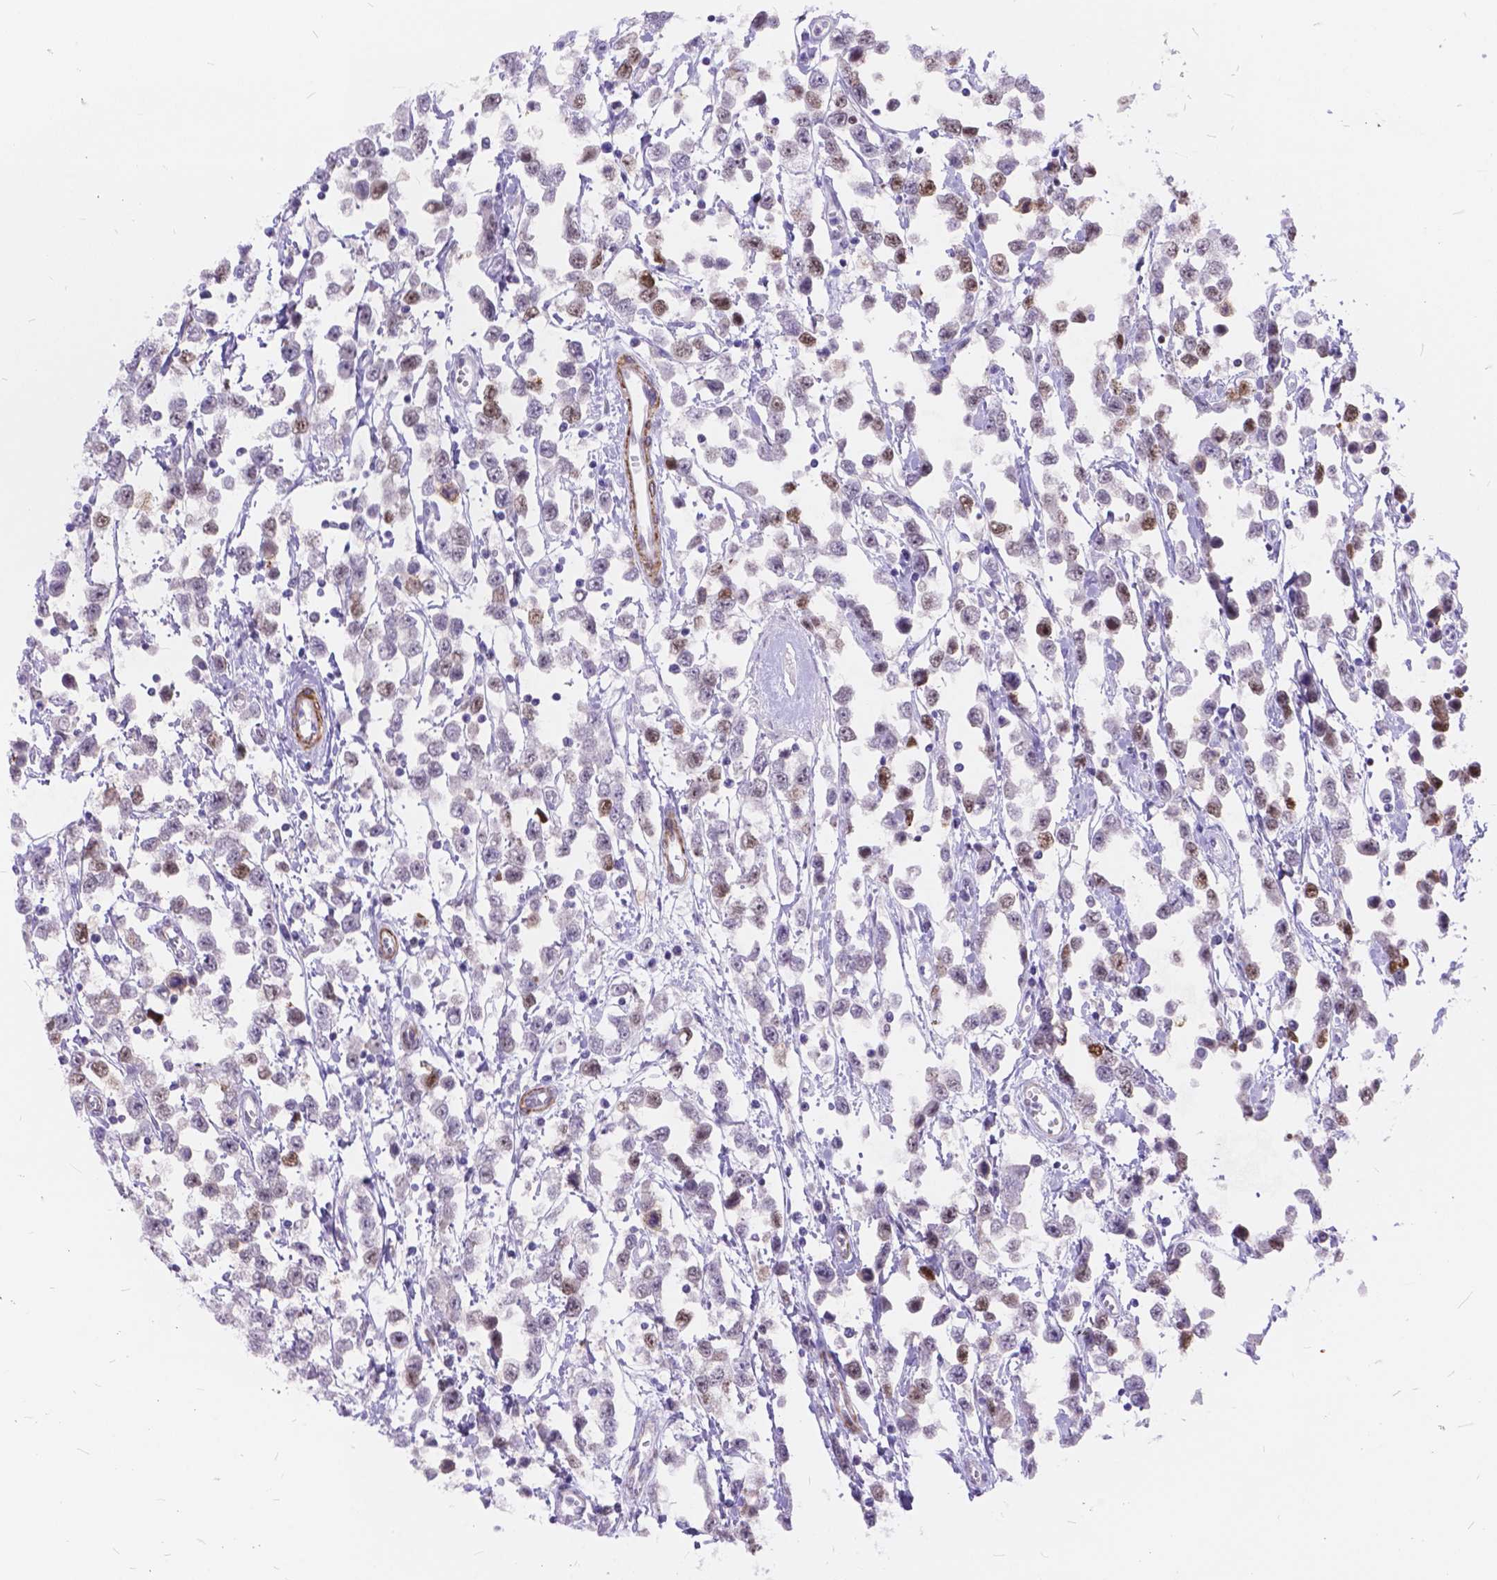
{"staining": {"intensity": "negative", "quantity": "none", "location": "none"}, "tissue": "testis cancer", "cell_type": "Tumor cells", "image_type": "cancer", "snomed": [{"axis": "morphology", "description": "Seminoma, NOS"}, {"axis": "topography", "description": "Testis"}], "caption": "Testis seminoma was stained to show a protein in brown. There is no significant positivity in tumor cells.", "gene": "MAN2C1", "patient": {"sex": "male", "age": 34}}